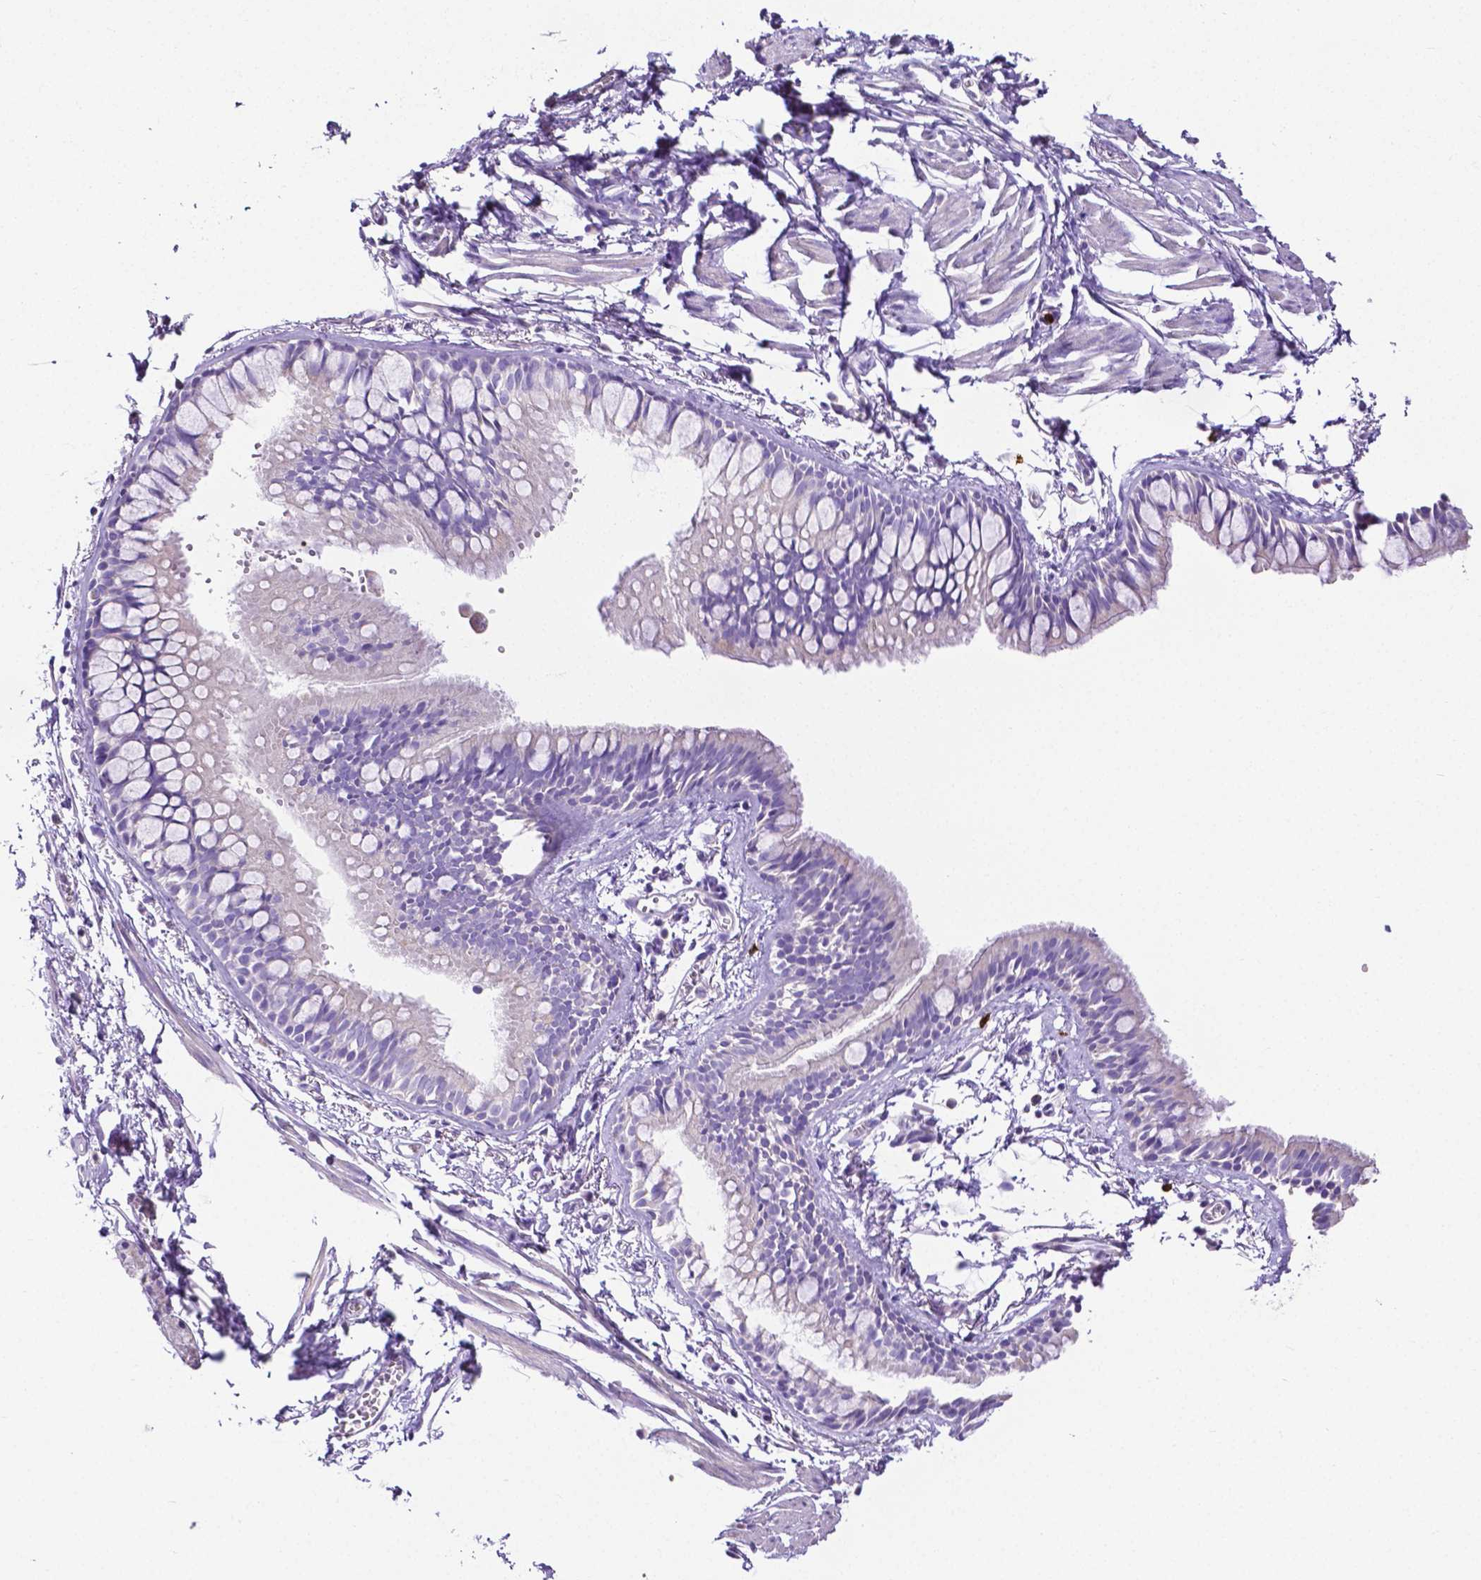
{"staining": {"intensity": "negative", "quantity": "none", "location": "none"}, "tissue": "bronchus", "cell_type": "Respiratory epithelial cells", "image_type": "normal", "snomed": [{"axis": "morphology", "description": "Normal tissue, NOS"}, {"axis": "topography", "description": "Cartilage tissue"}, {"axis": "topography", "description": "Bronchus"}], "caption": "The immunohistochemistry photomicrograph has no significant staining in respiratory epithelial cells of bronchus. (DAB immunohistochemistry with hematoxylin counter stain).", "gene": "MMP9", "patient": {"sex": "female", "age": 59}}